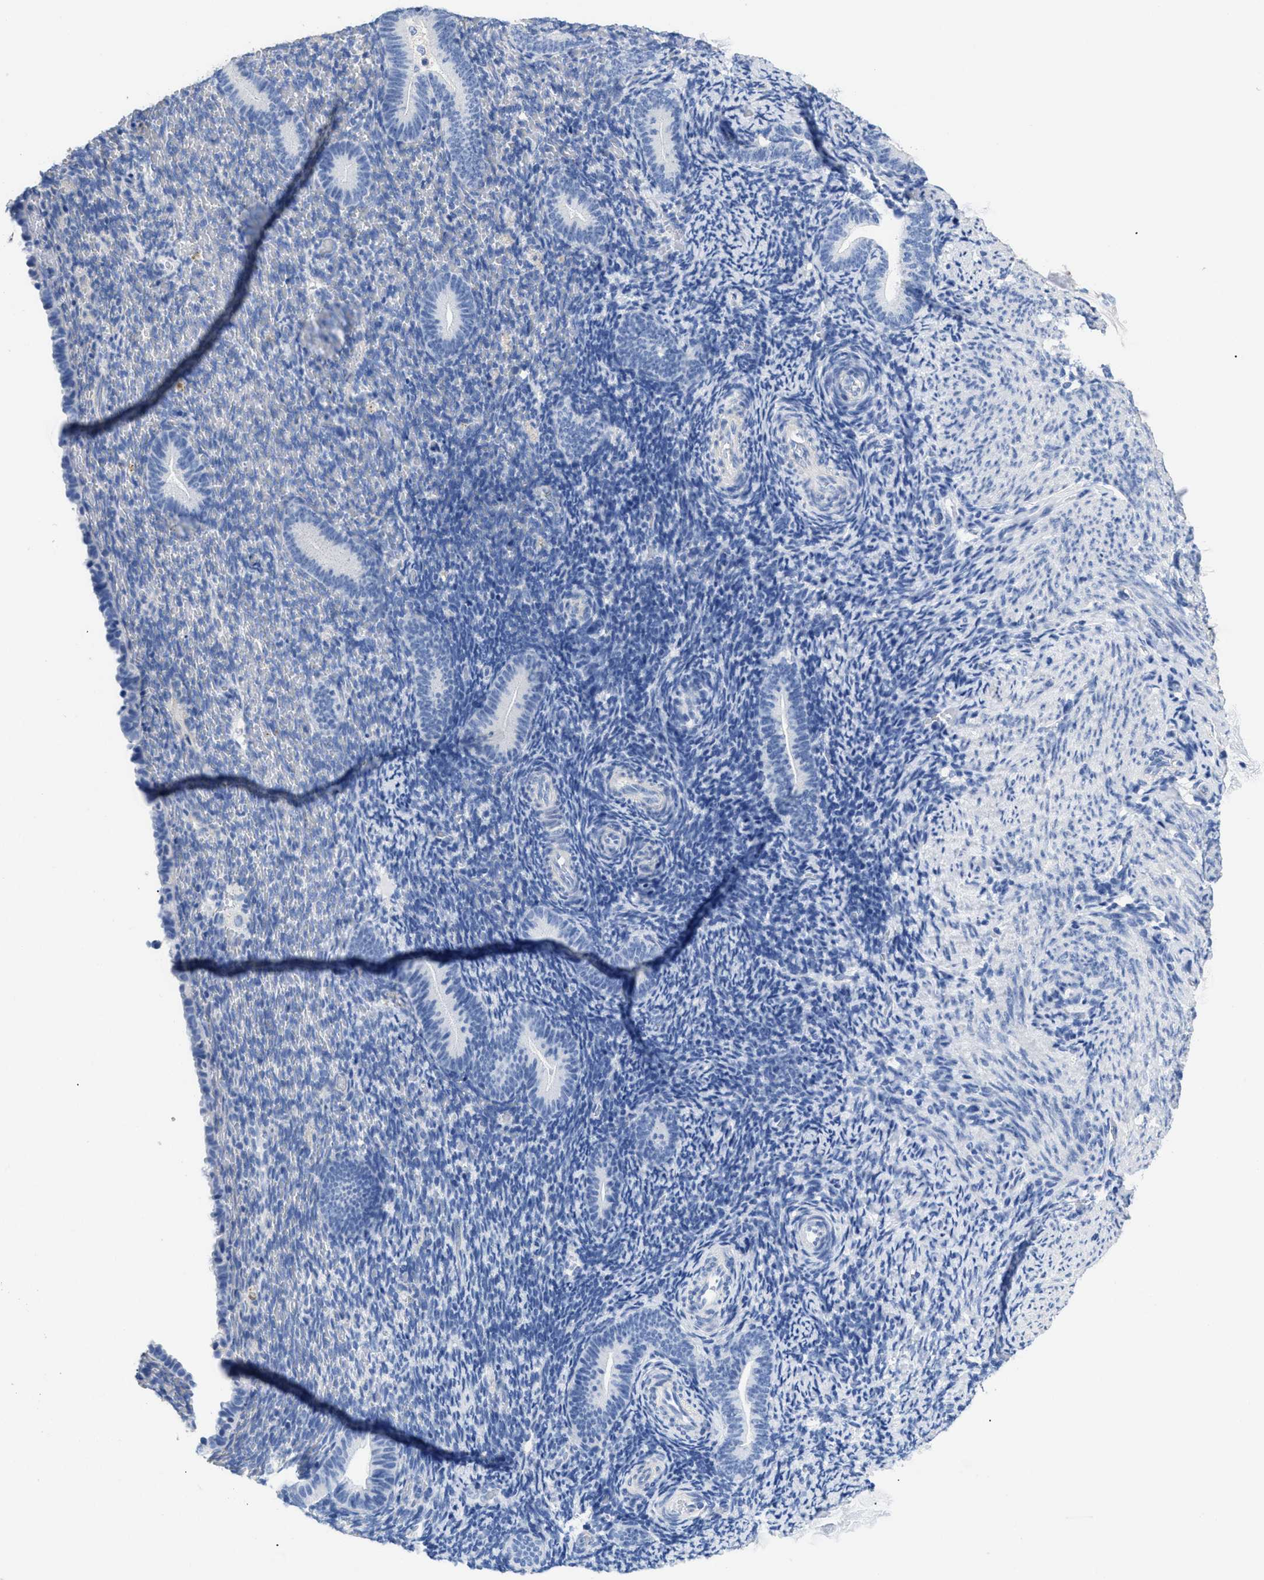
{"staining": {"intensity": "negative", "quantity": "none", "location": "none"}, "tissue": "endometrium", "cell_type": "Cells in endometrial stroma", "image_type": "normal", "snomed": [{"axis": "morphology", "description": "Normal tissue, NOS"}, {"axis": "topography", "description": "Endometrium"}], "caption": "Immunohistochemistry (IHC) micrograph of unremarkable endometrium stained for a protein (brown), which reveals no expression in cells in endometrial stroma. The staining was performed using DAB to visualize the protein expression in brown, while the nuclei were stained in blue with hematoxylin (Magnification: 20x).", "gene": "DLC1", "patient": {"sex": "female", "age": 51}}